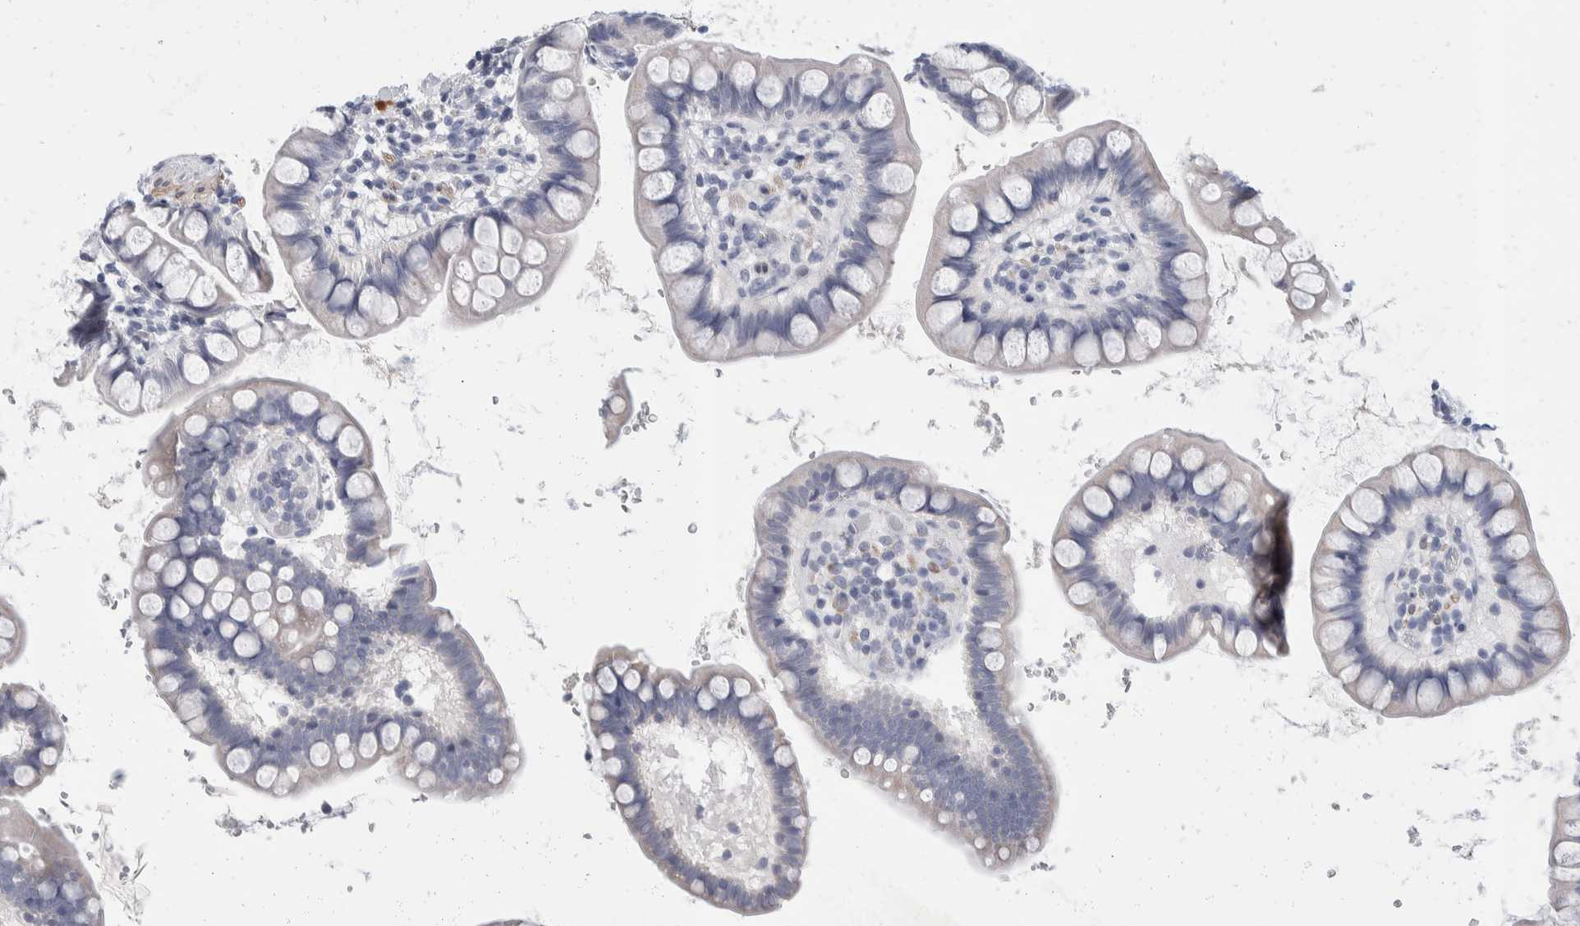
{"staining": {"intensity": "negative", "quantity": "none", "location": "none"}, "tissue": "small intestine", "cell_type": "Glandular cells", "image_type": "normal", "snomed": [{"axis": "morphology", "description": "Normal tissue, NOS"}, {"axis": "topography", "description": "Smooth muscle"}, {"axis": "topography", "description": "Small intestine"}], "caption": "A high-resolution image shows immunohistochemistry (IHC) staining of normal small intestine, which shows no significant staining in glandular cells. (DAB IHC visualized using brightfield microscopy, high magnification).", "gene": "CATSPERD", "patient": {"sex": "female", "age": 84}}